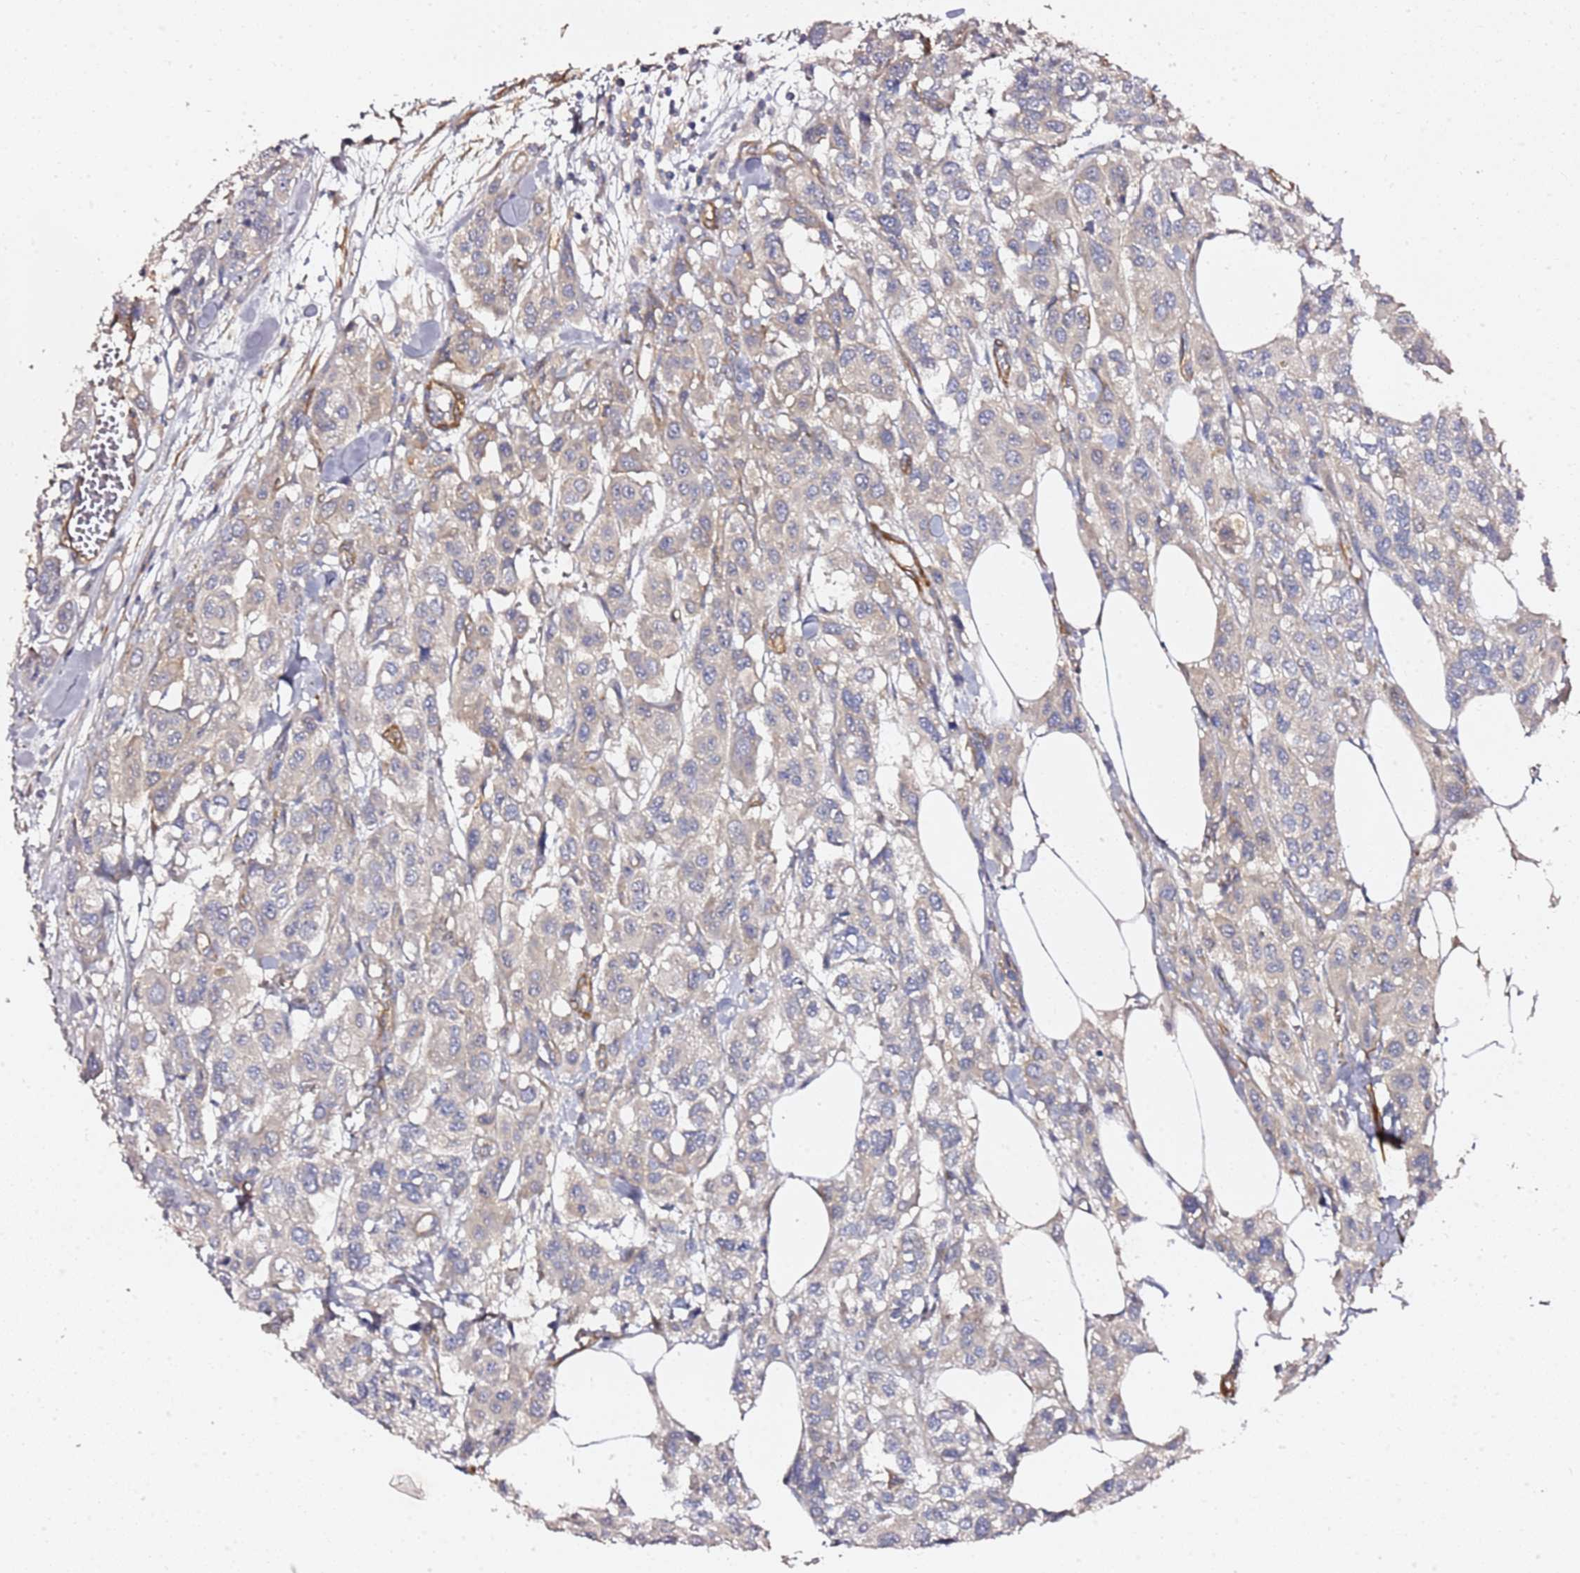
{"staining": {"intensity": "negative", "quantity": "none", "location": "none"}, "tissue": "urothelial cancer", "cell_type": "Tumor cells", "image_type": "cancer", "snomed": [{"axis": "morphology", "description": "Urothelial carcinoma, High grade"}, {"axis": "topography", "description": "Urinary bladder"}], "caption": "The histopathology image reveals no staining of tumor cells in urothelial carcinoma (high-grade).", "gene": "EPS8L1", "patient": {"sex": "male", "age": 67}}